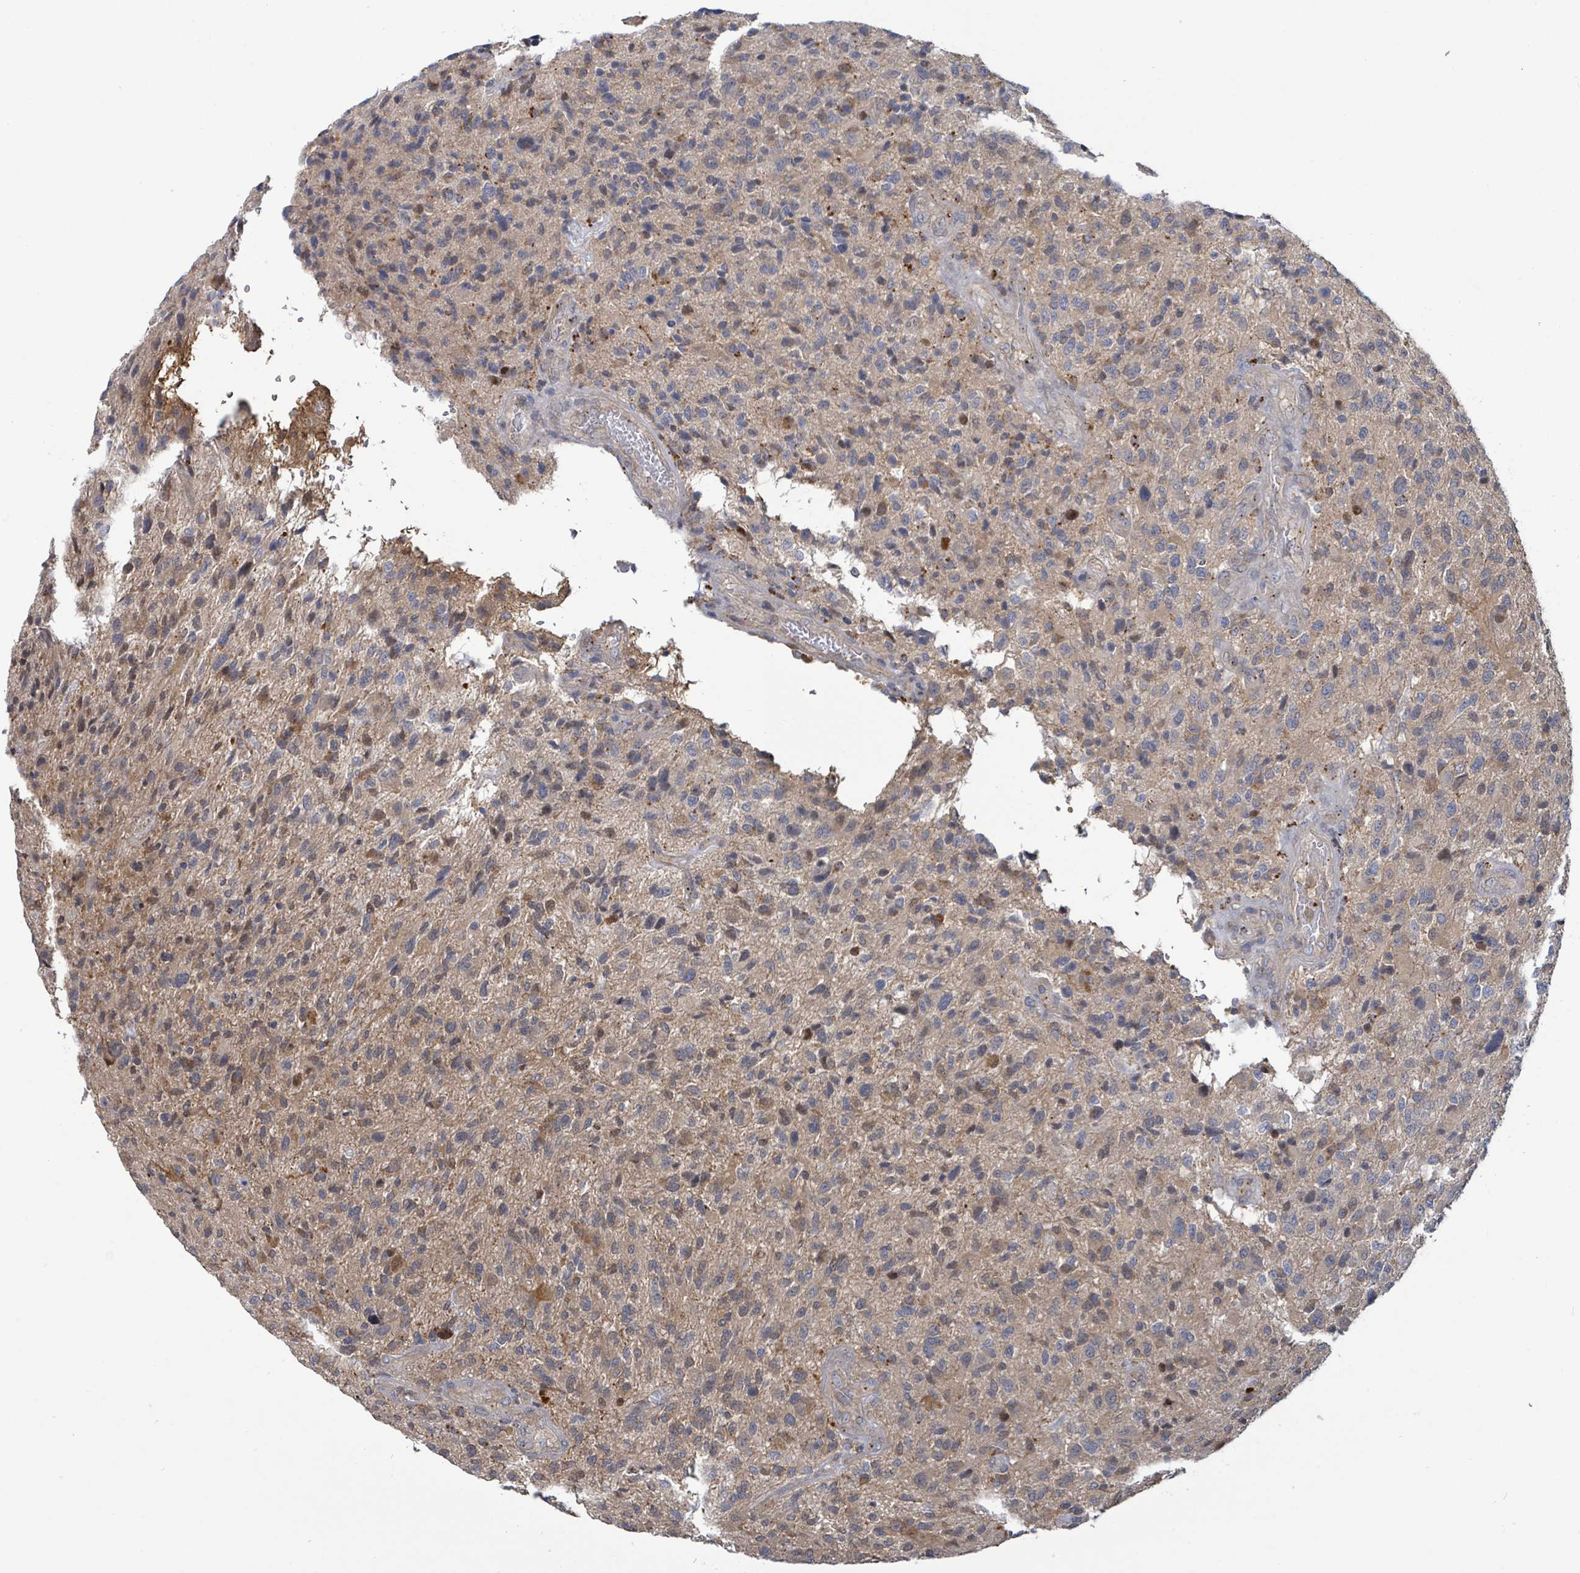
{"staining": {"intensity": "weak", "quantity": "25%-75%", "location": "cytoplasmic/membranous"}, "tissue": "glioma", "cell_type": "Tumor cells", "image_type": "cancer", "snomed": [{"axis": "morphology", "description": "Glioma, malignant, High grade"}, {"axis": "topography", "description": "Brain"}], "caption": "Glioma stained with DAB IHC displays low levels of weak cytoplasmic/membranous staining in approximately 25%-75% of tumor cells.", "gene": "PGAM1", "patient": {"sex": "male", "age": 47}}